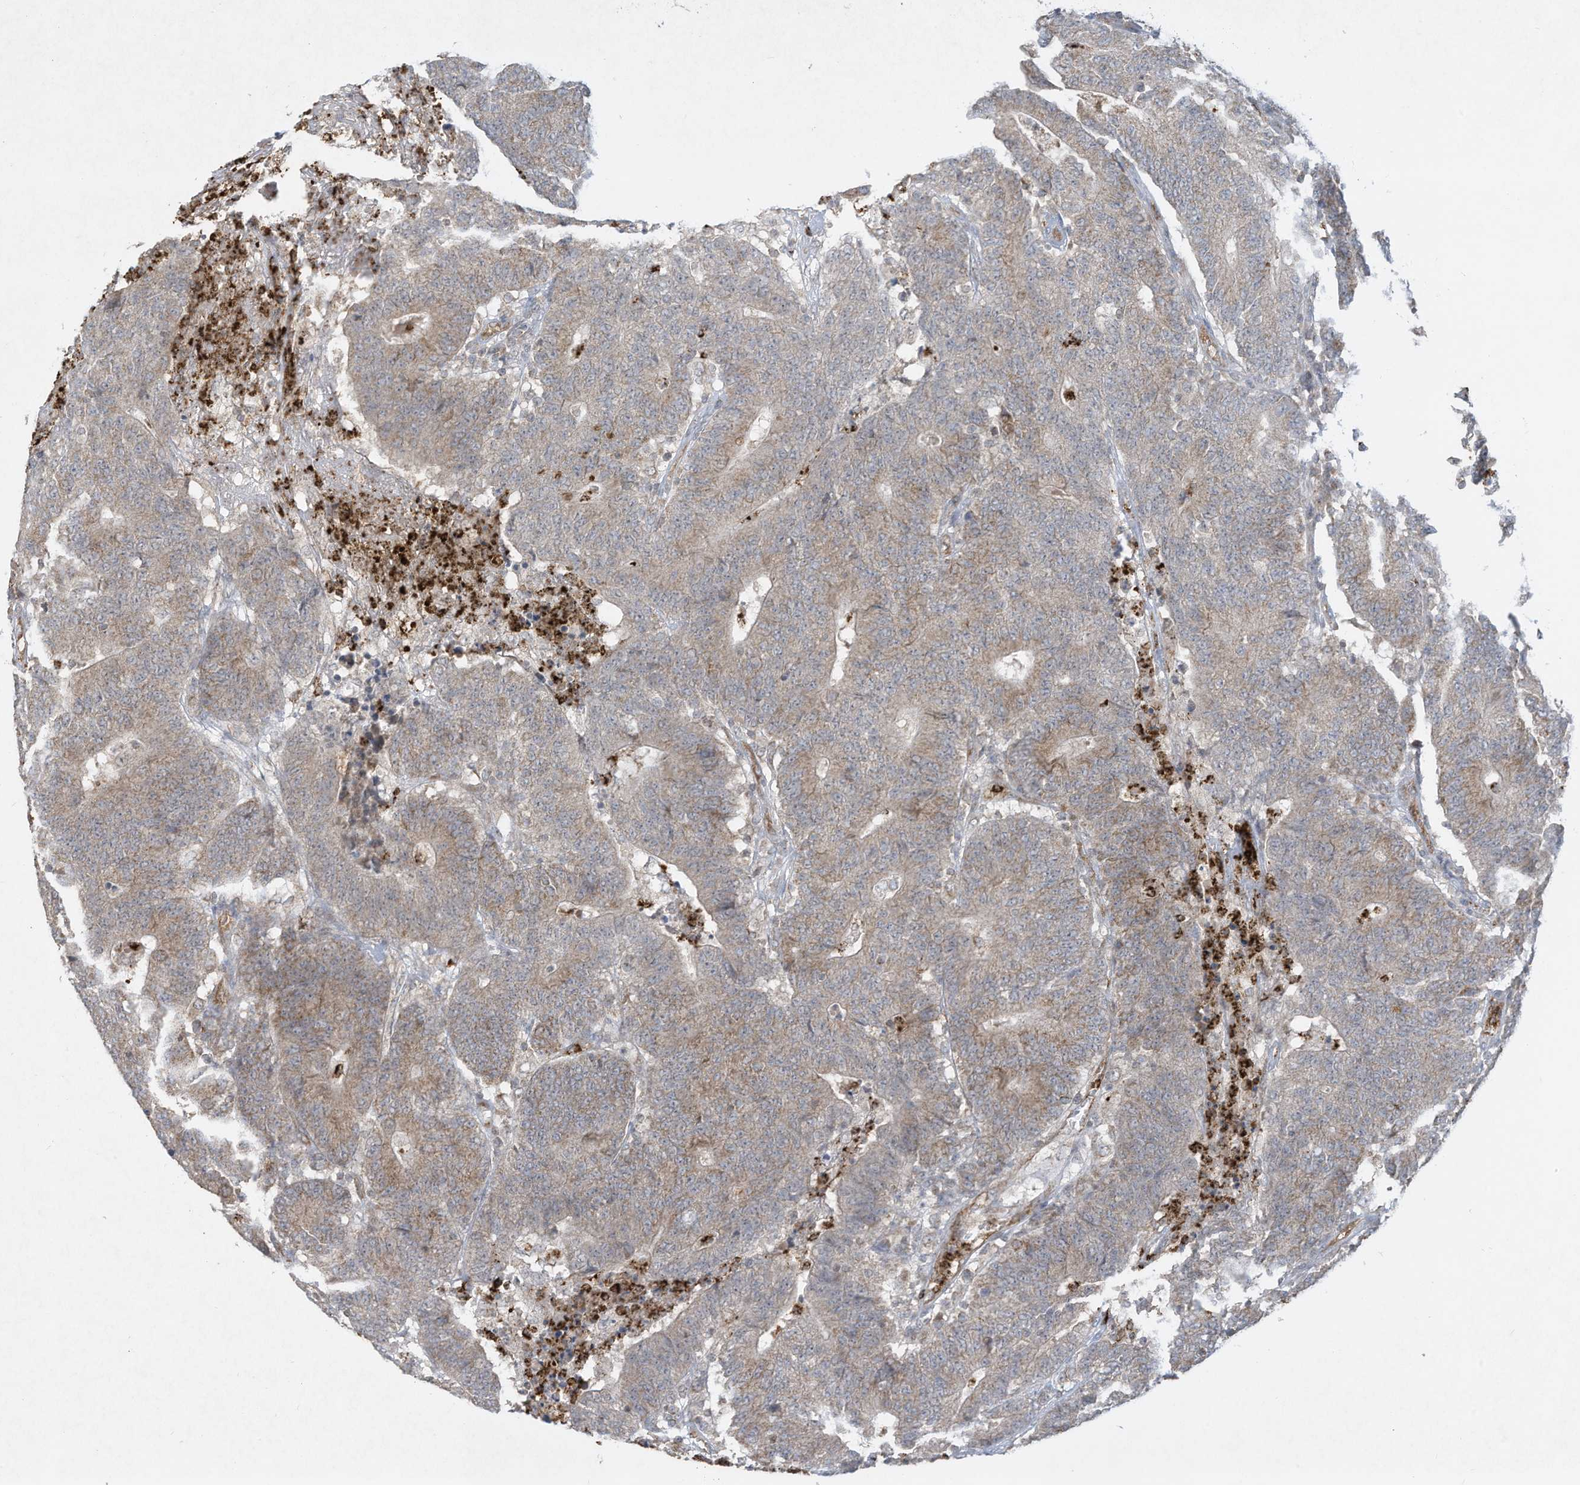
{"staining": {"intensity": "moderate", "quantity": ">75%", "location": "cytoplasmic/membranous"}, "tissue": "colorectal cancer", "cell_type": "Tumor cells", "image_type": "cancer", "snomed": [{"axis": "morphology", "description": "Normal tissue, NOS"}, {"axis": "morphology", "description": "Adenocarcinoma, NOS"}, {"axis": "topography", "description": "Colon"}], "caption": "Immunohistochemistry histopathology image of neoplastic tissue: human adenocarcinoma (colorectal) stained using immunohistochemistry demonstrates medium levels of moderate protein expression localized specifically in the cytoplasmic/membranous of tumor cells, appearing as a cytoplasmic/membranous brown color.", "gene": "CHRNA4", "patient": {"sex": "female", "age": 75}}